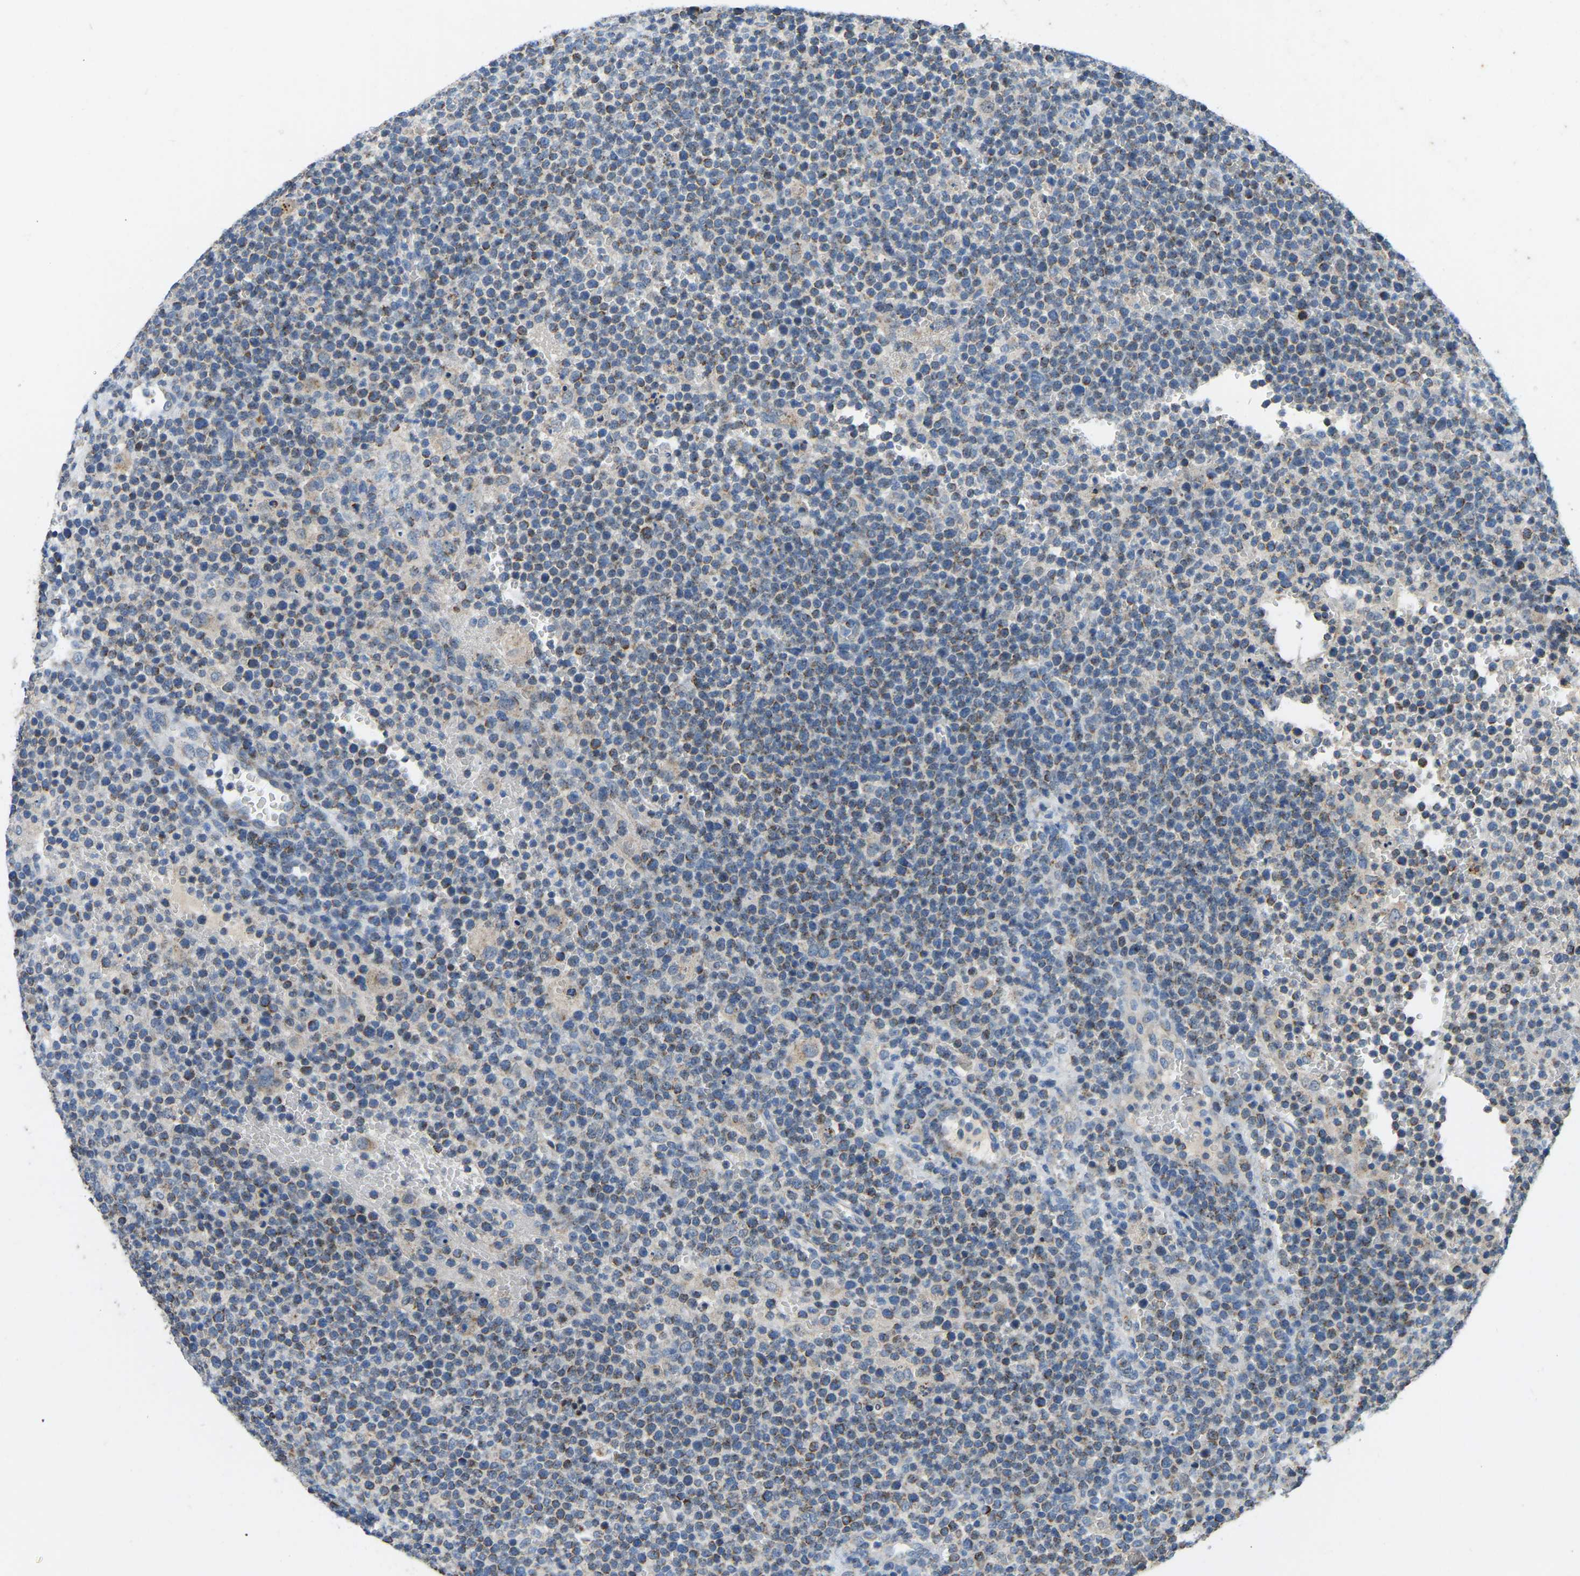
{"staining": {"intensity": "weak", "quantity": "<25%", "location": "cytoplasmic/membranous"}, "tissue": "lymphoma", "cell_type": "Tumor cells", "image_type": "cancer", "snomed": [{"axis": "morphology", "description": "Malignant lymphoma, non-Hodgkin's type, High grade"}, {"axis": "topography", "description": "Lymph node"}], "caption": "Immunohistochemistry (IHC) of high-grade malignant lymphoma, non-Hodgkin's type displays no staining in tumor cells. Nuclei are stained in blue.", "gene": "ZNF200", "patient": {"sex": "male", "age": 61}}